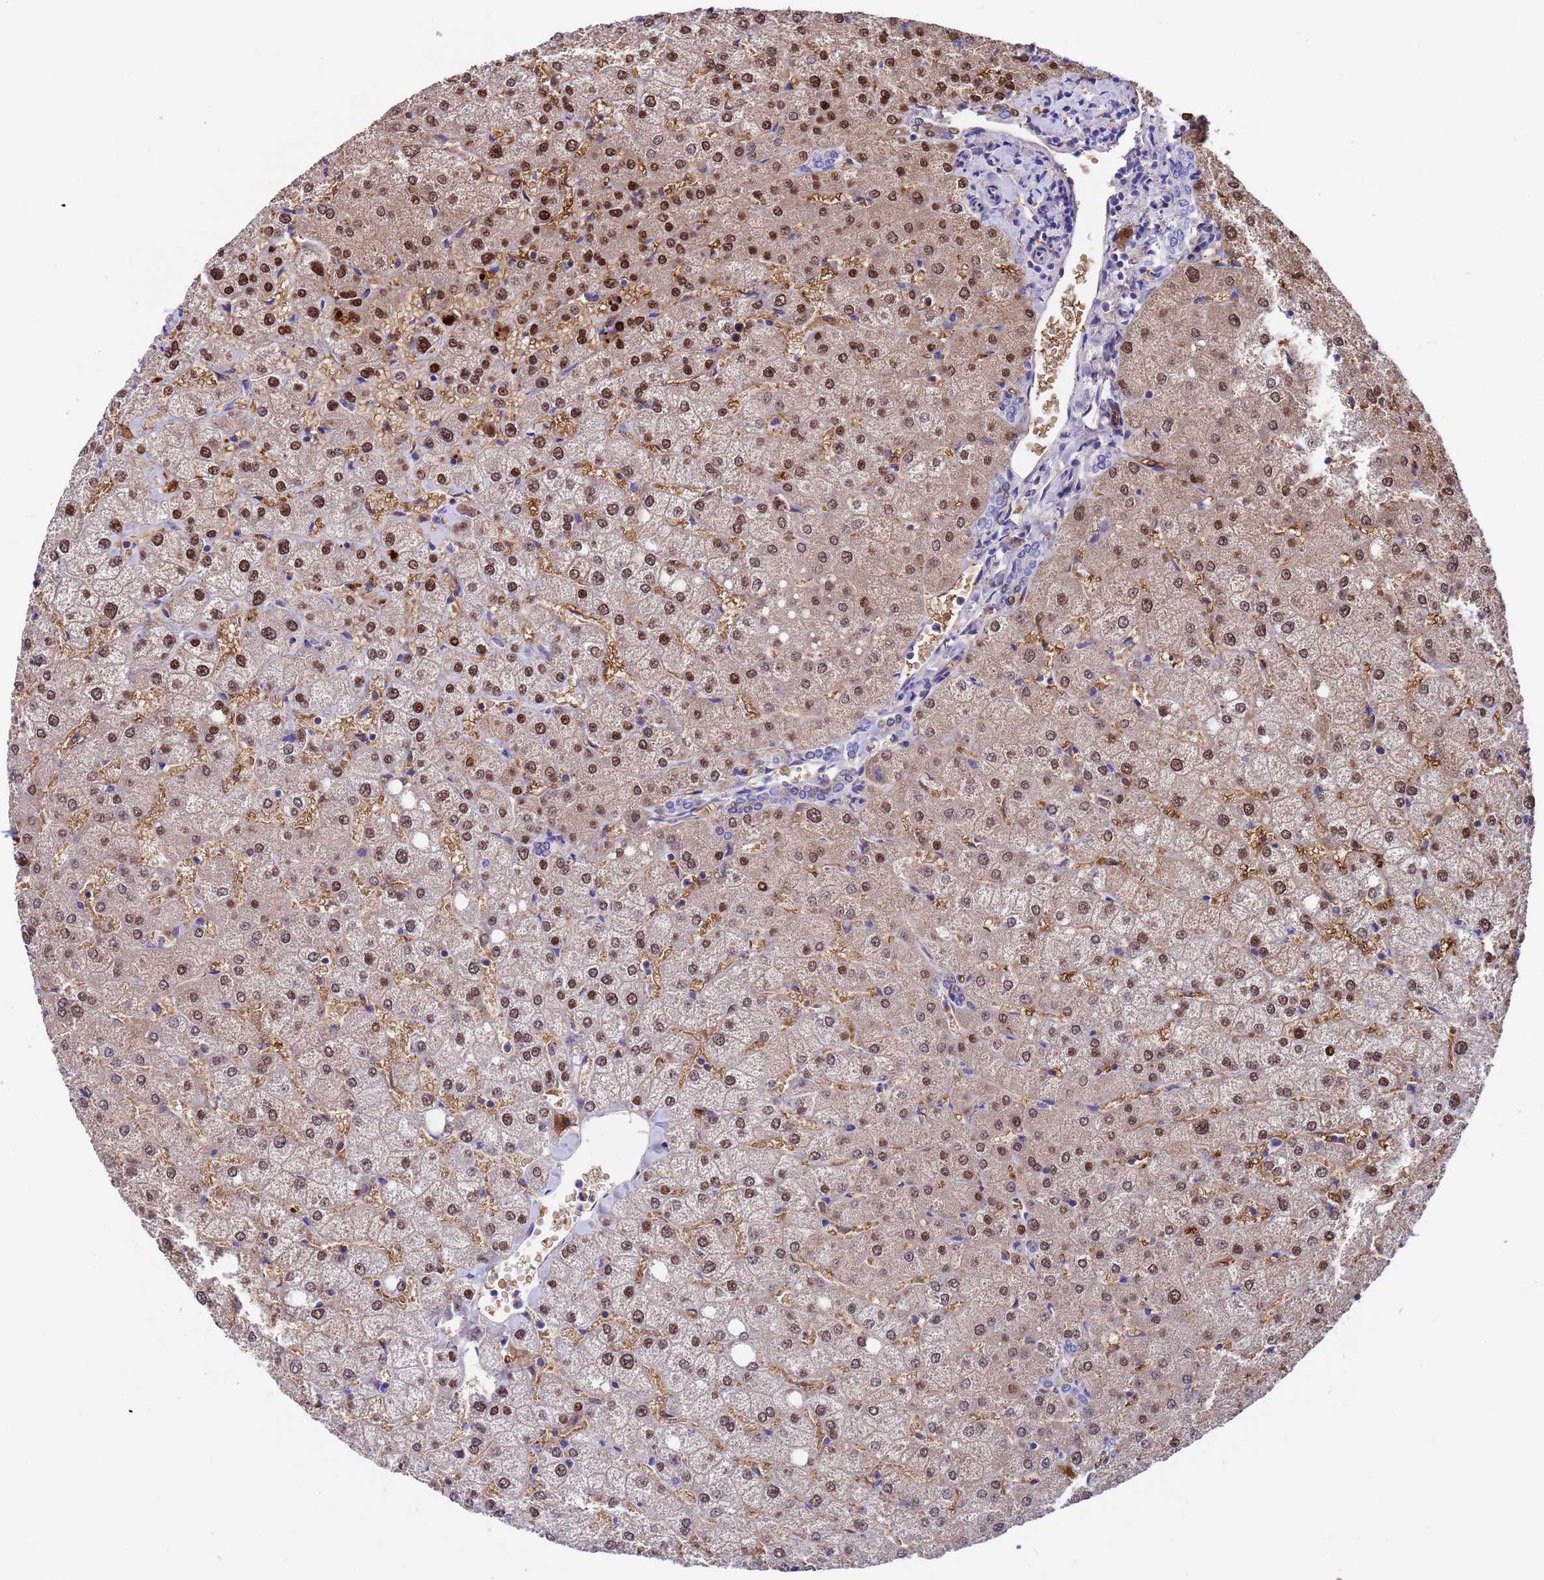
{"staining": {"intensity": "negative", "quantity": "none", "location": "none"}, "tissue": "liver", "cell_type": "Cholangiocytes", "image_type": "normal", "snomed": [{"axis": "morphology", "description": "Normal tissue, NOS"}, {"axis": "topography", "description": "Liver"}], "caption": "This is an immunohistochemistry (IHC) image of benign human liver. There is no staining in cholangiocytes.", "gene": "ELP6", "patient": {"sex": "female", "age": 54}}